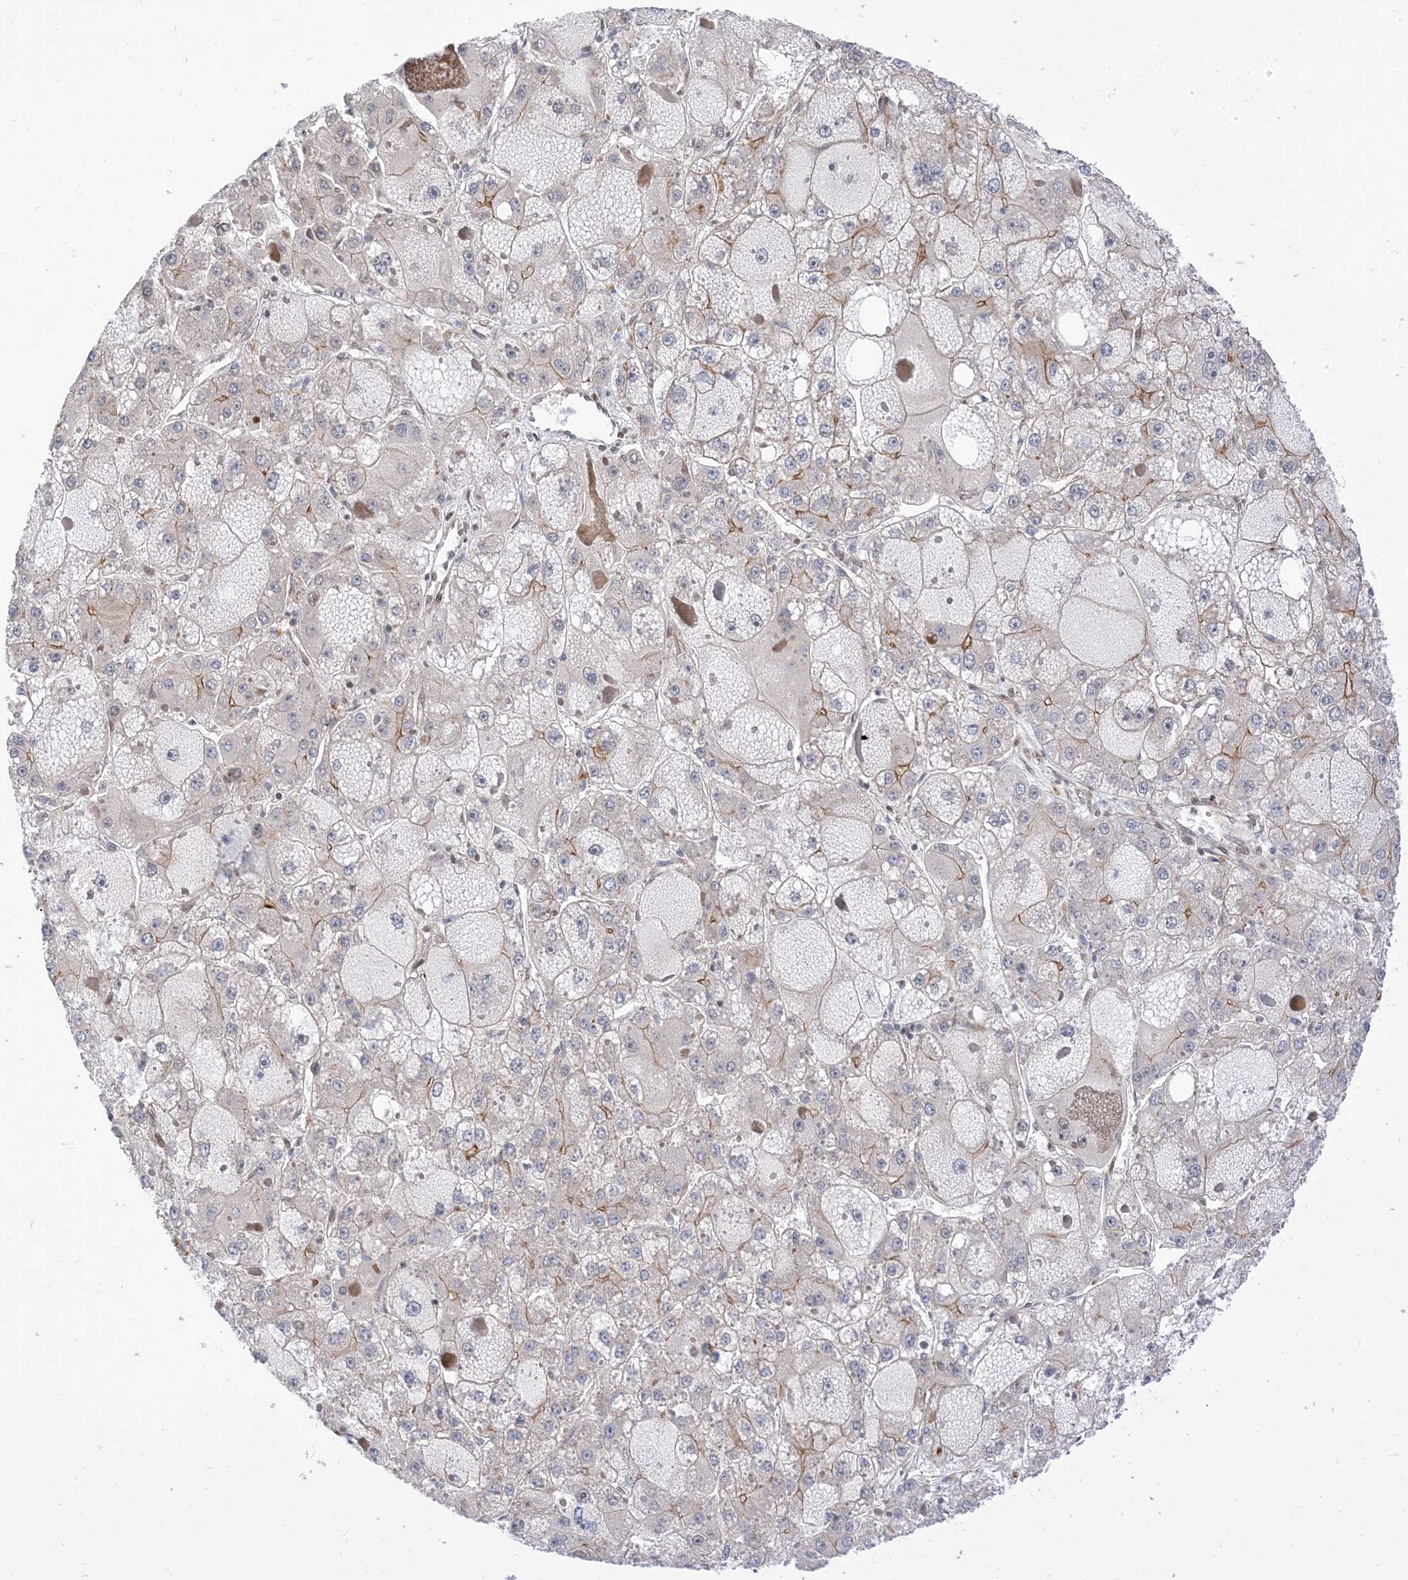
{"staining": {"intensity": "weak", "quantity": "<25%", "location": "cytoplasmic/membranous"}, "tissue": "liver cancer", "cell_type": "Tumor cells", "image_type": "cancer", "snomed": [{"axis": "morphology", "description": "Carcinoma, Hepatocellular, NOS"}, {"axis": "topography", "description": "Liver"}], "caption": "IHC photomicrograph of human liver hepatocellular carcinoma stained for a protein (brown), which exhibits no staining in tumor cells. (IHC, brightfield microscopy, high magnification).", "gene": "TYSND1", "patient": {"sex": "female", "age": 73}}